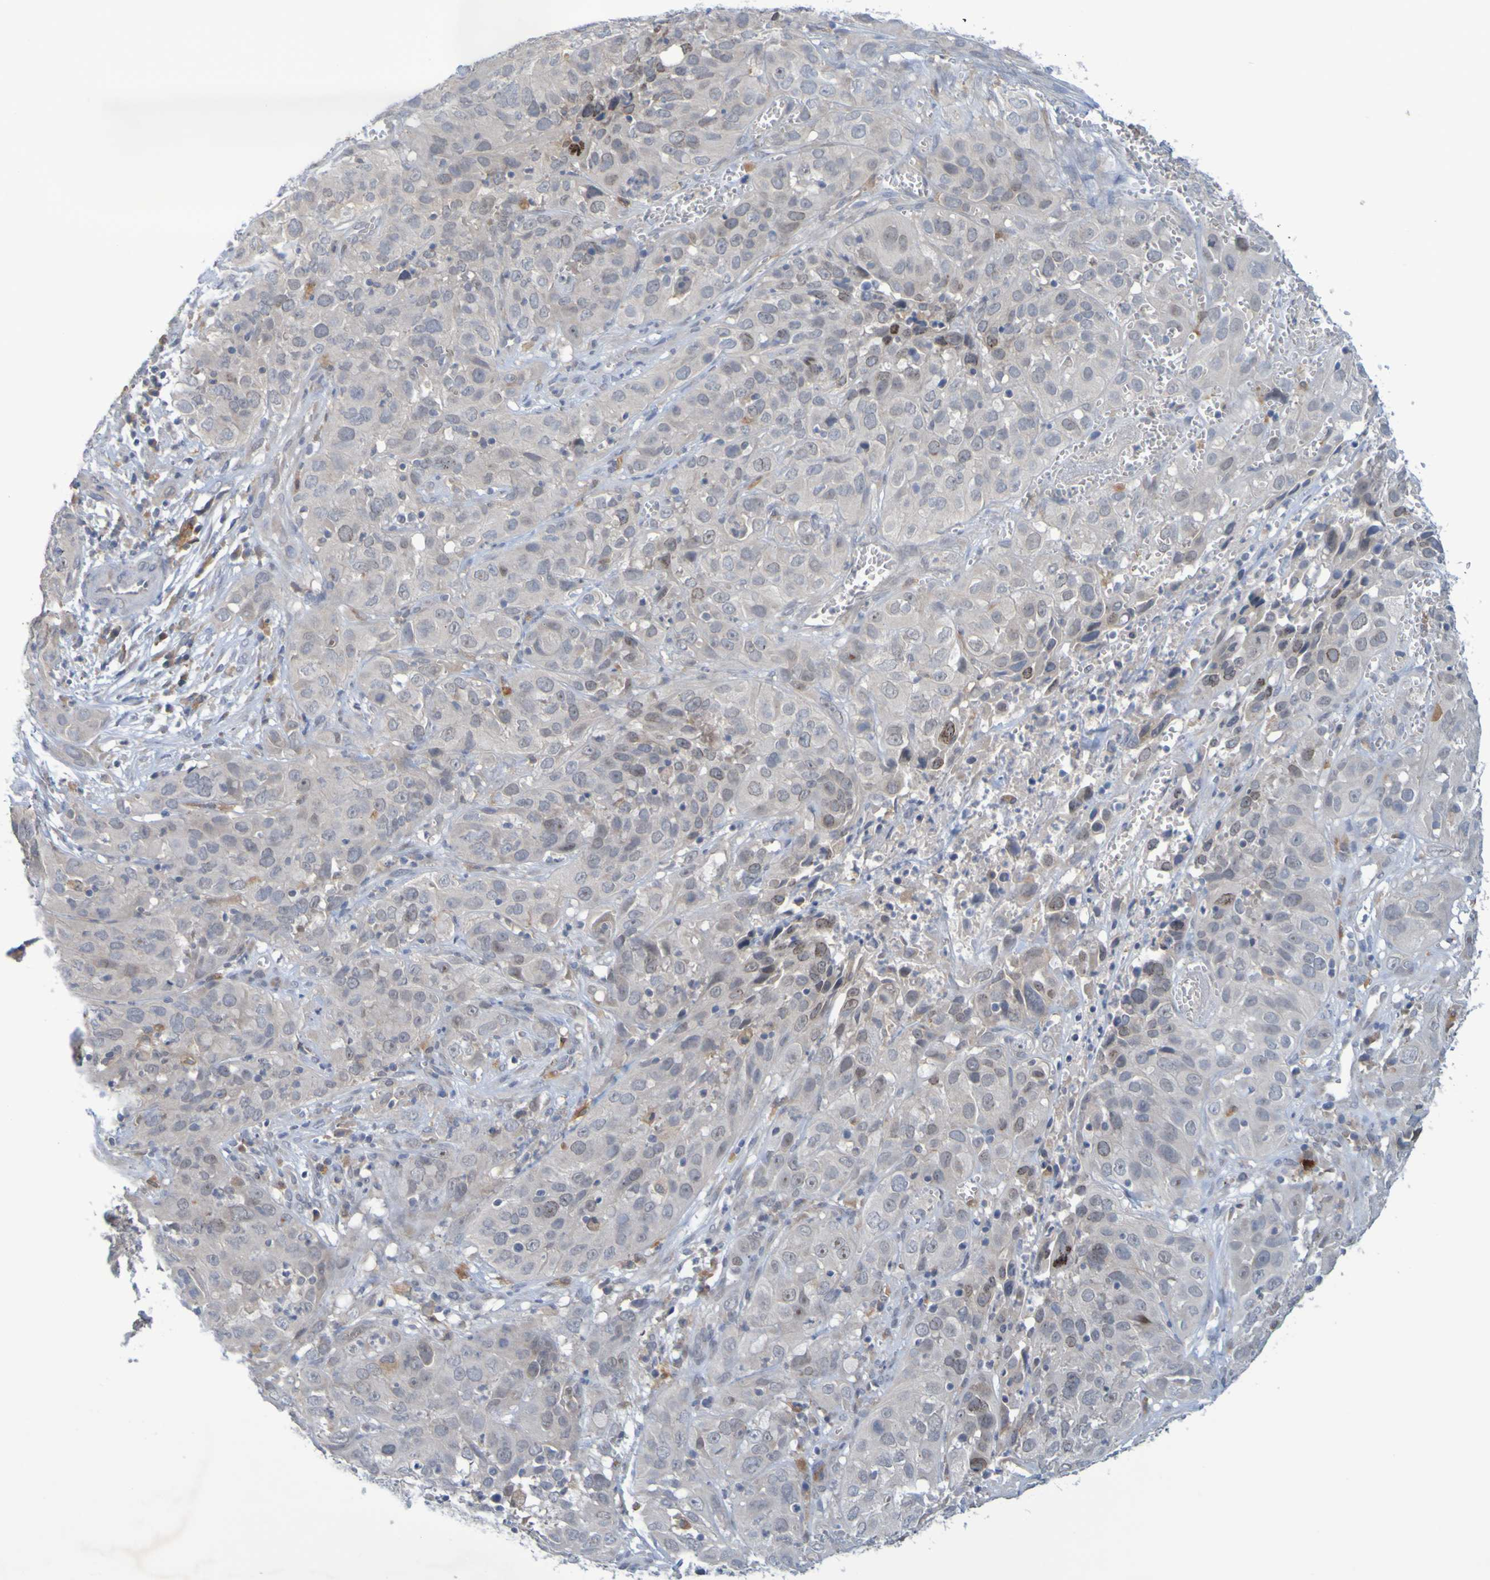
{"staining": {"intensity": "weak", "quantity": "<25%", "location": "cytoplasmic/membranous"}, "tissue": "cervical cancer", "cell_type": "Tumor cells", "image_type": "cancer", "snomed": [{"axis": "morphology", "description": "Squamous cell carcinoma, NOS"}, {"axis": "topography", "description": "Cervix"}], "caption": "There is no significant expression in tumor cells of cervical cancer. (IHC, brightfield microscopy, high magnification).", "gene": "LILRB5", "patient": {"sex": "female", "age": 32}}